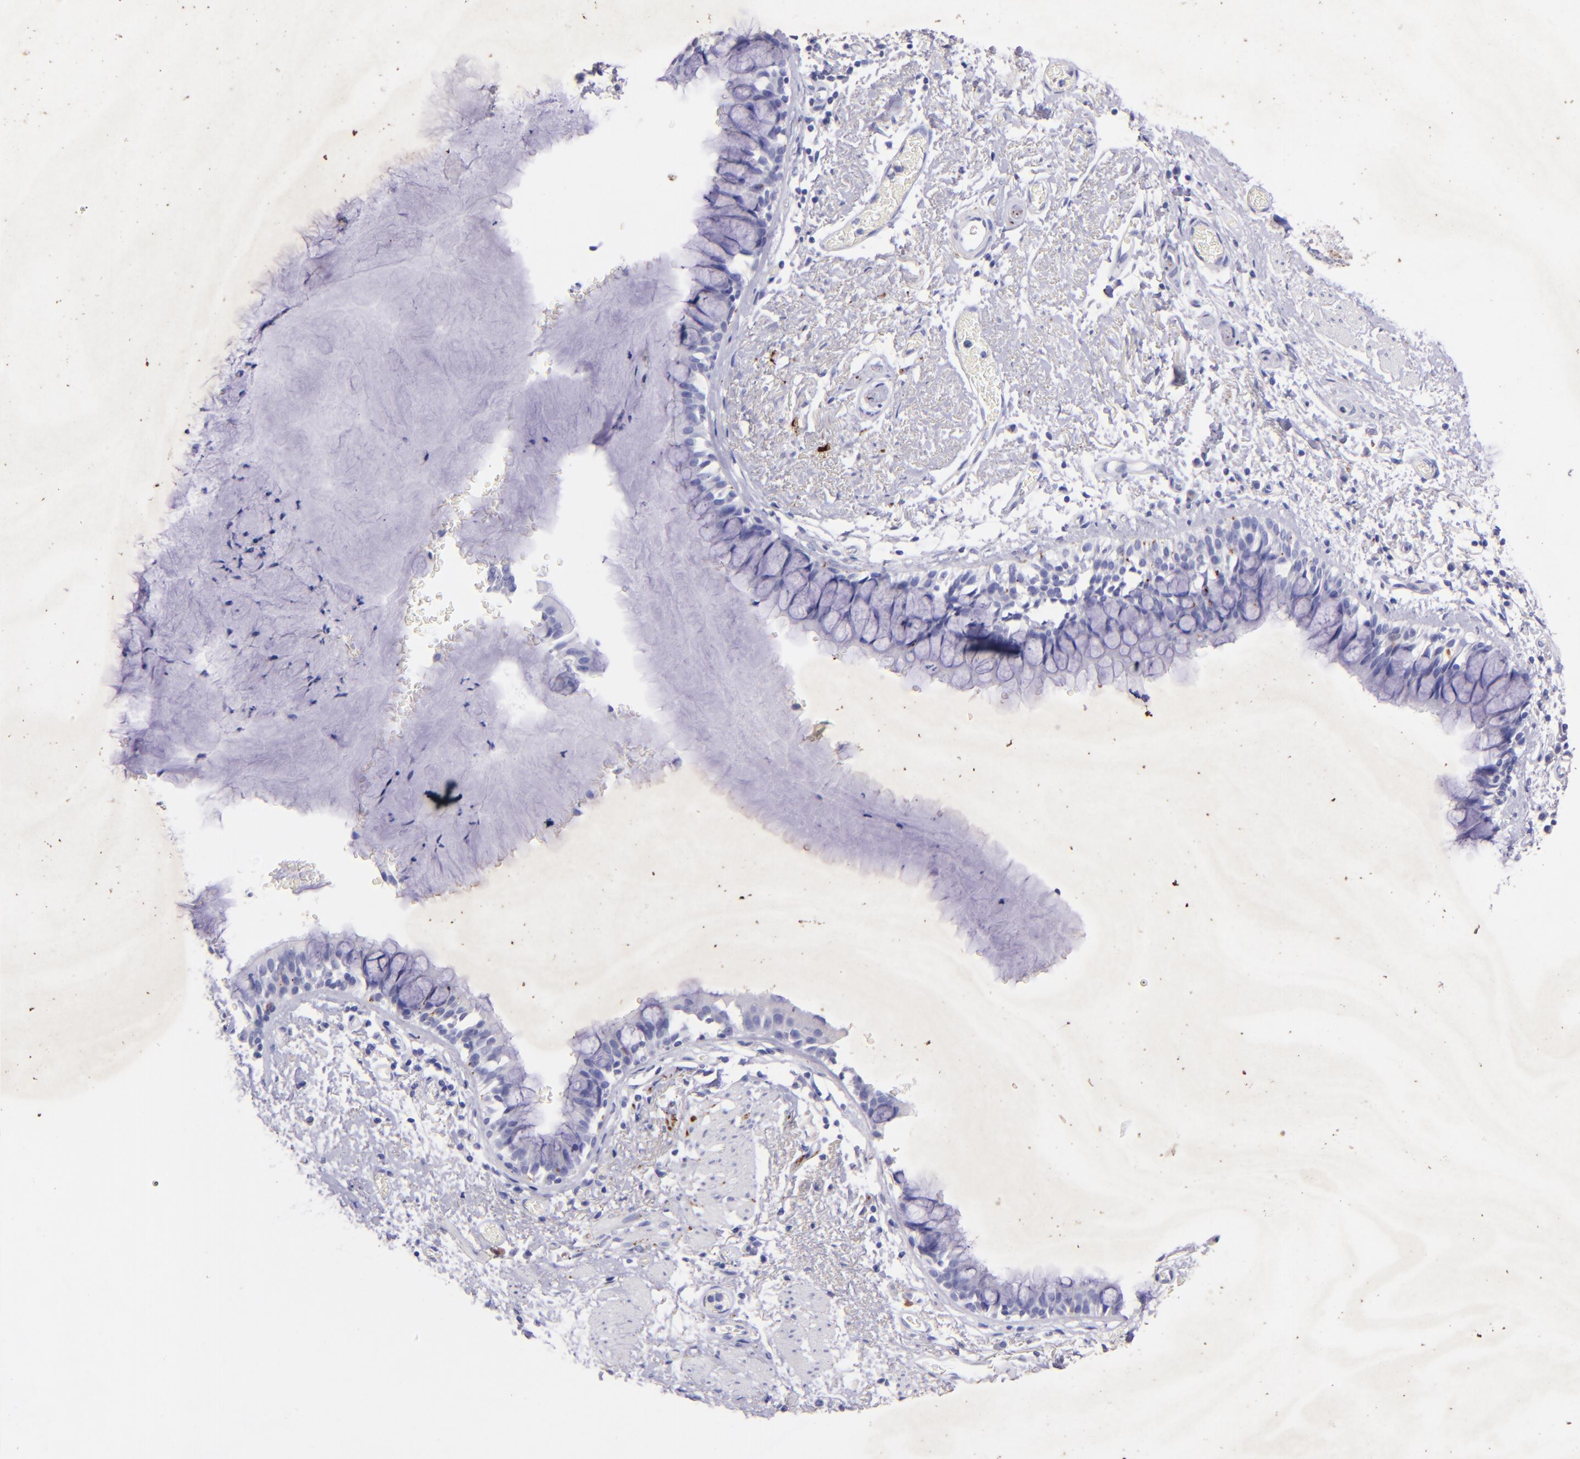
{"staining": {"intensity": "negative", "quantity": "none", "location": "none"}, "tissue": "bronchus", "cell_type": "Respiratory epithelial cells", "image_type": "normal", "snomed": [{"axis": "morphology", "description": "Normal tissue, NOS"}, {"axis": "topography", "description": "Lymph node of abdomen"}, {"axis": "topography", "description": "Lymph node of pelvis"}], "caption": "DAB (3,3'-diaminobenzidine) immunohistochemical staining of benign human bronchus demonstrates no significant expression in respiratory epithelial cells. The staining is performed using DAB (3,3'-diaminobenzidine) brown chromogen with nuclei counter-stained in using hematoxylin.", "gene": "UCHL1", "patient": {"sex": "female", "age": 65}}